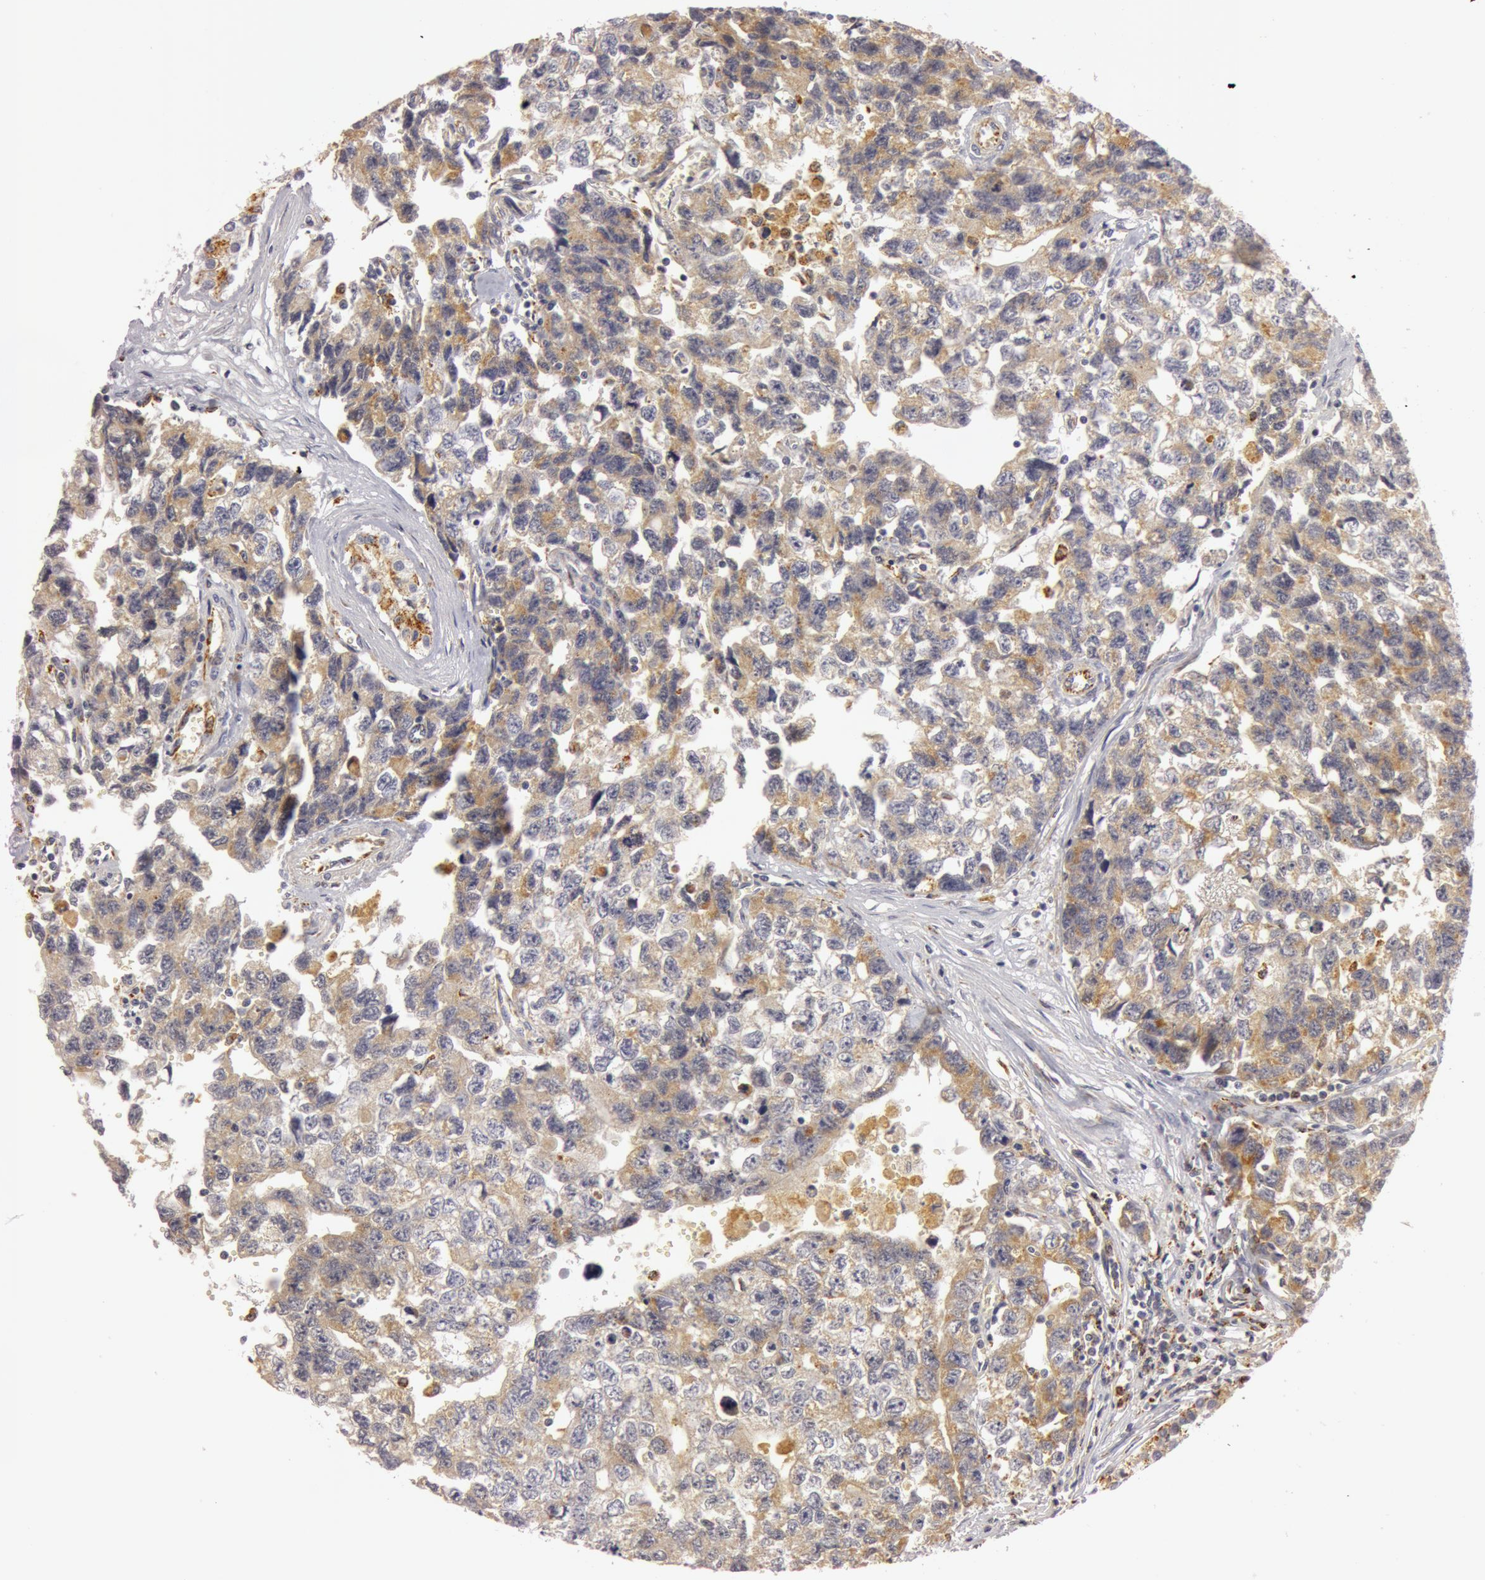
{"staining": {"intensity": "weak", "quantity": ">75%", "location": "cytoplasmic/membranous"}, "tissue": "testis cancer", "cell_type": "Tumor cells", "image_type": "cancer", "snomed": [{"axis": "morphology", "description": "Carcinoma, Embryonal, NOS"}, {"axis": "topography", "description": "Testis"}], "caption": "Protein expression analysis of human testis embryonal carcinoma reveals weak cytoplasmic/membranous positivity in about >75% of tumor cells.", "gene": "C7", "patient": {"sex": "male", "age": 31}}